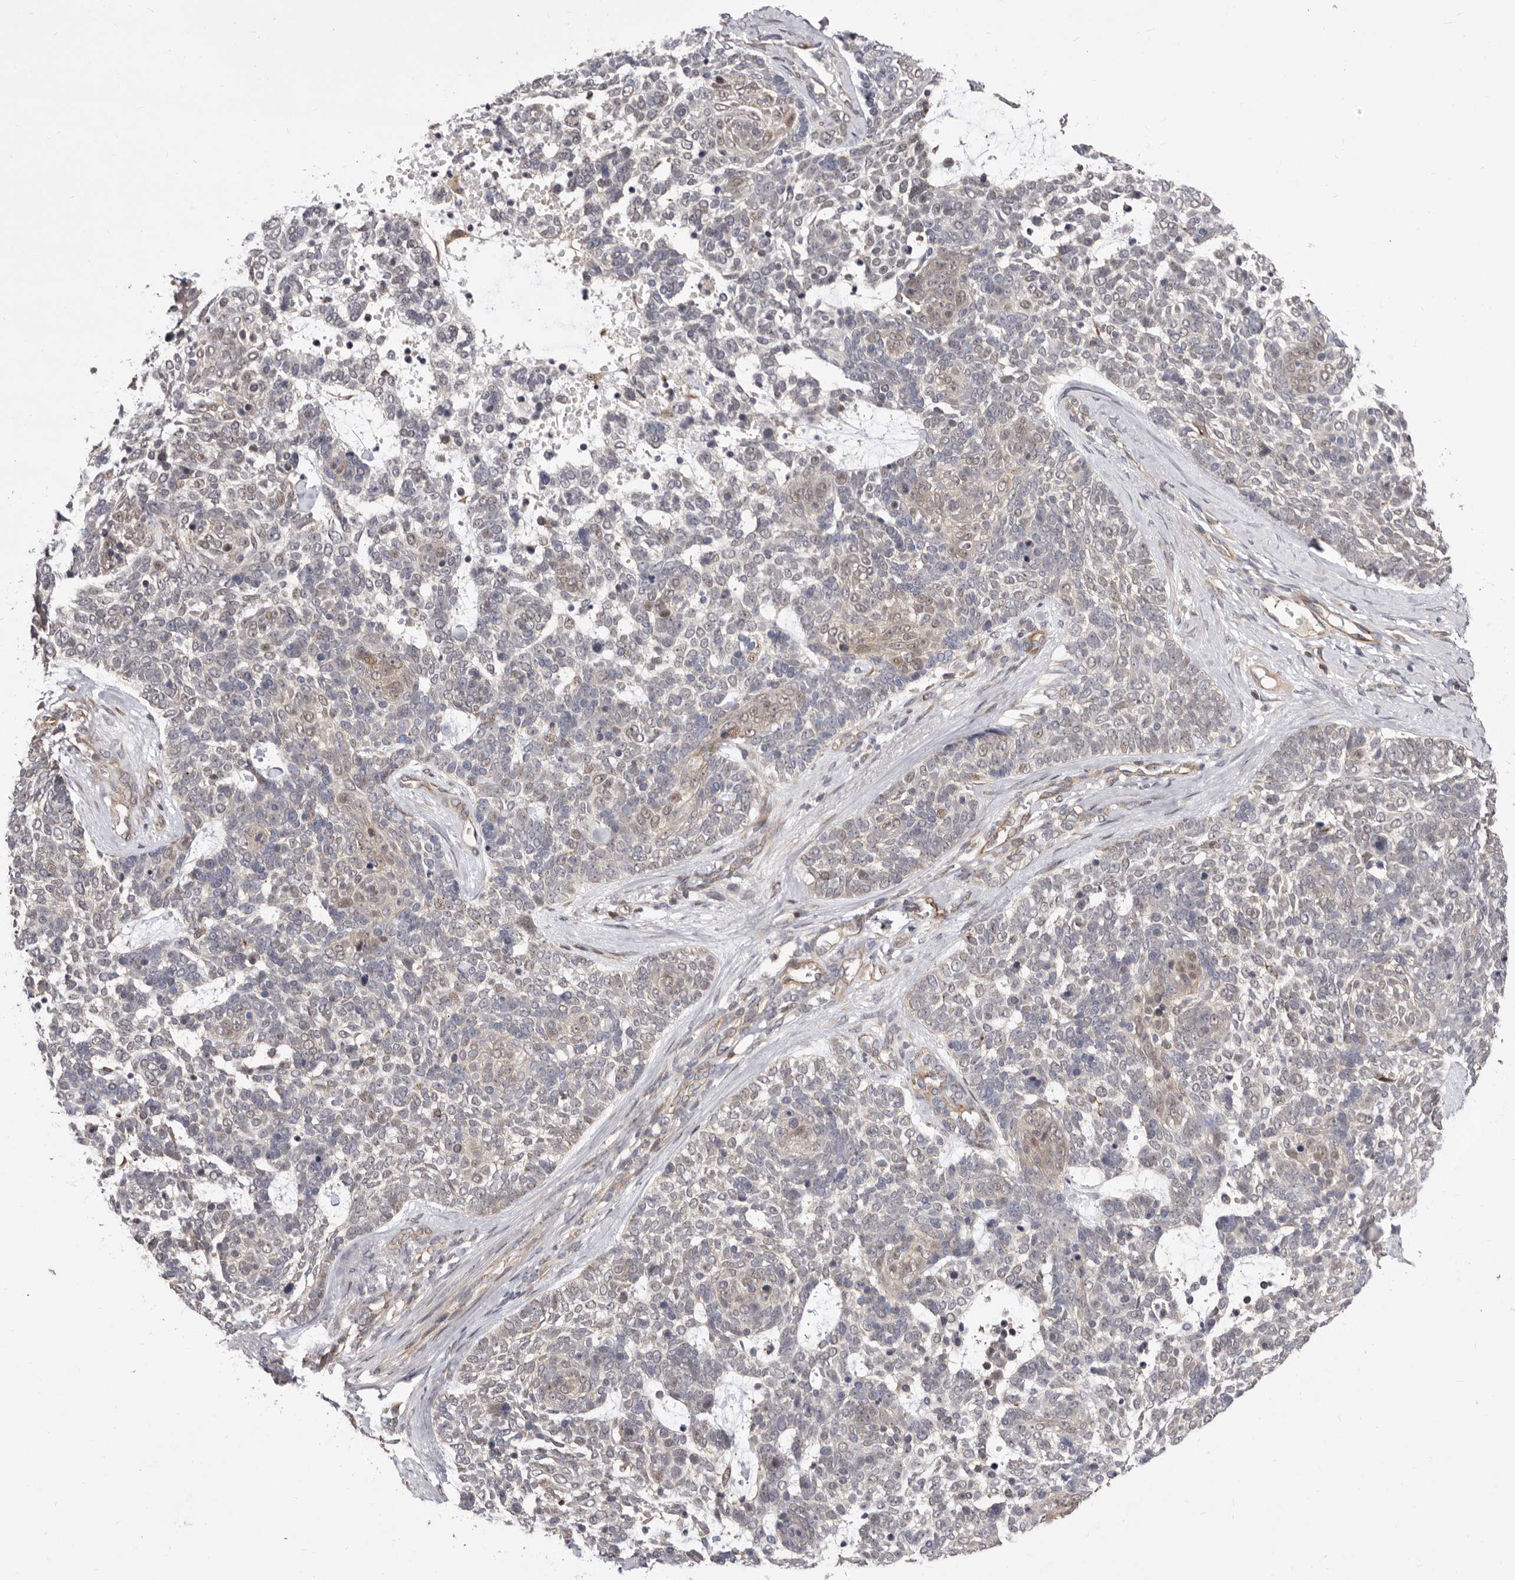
{"staining": {"intensity": "weak", "quantity": "<25%", "location": "cytoplasmic/membranous,nuclear"}, "tissue": "skin cancer", "cell_type": "Tumor cells", "image_type": "cancer", "snomed": [{"axis": "morphology", "description": "Basal cell carcinoma"}, {"axis": "topography", "description": "Skin"}], "caption": "IHC image of neoplastic tissue: human skin basal cell carcinoma stained with DAB (3,3'-diaminobenzidine) shows no significant protein positivity in tumor cells. (DAB IHC, high magnification).", "gene": "GLRX3", "patient": {"sex": "female", "age": 81}}